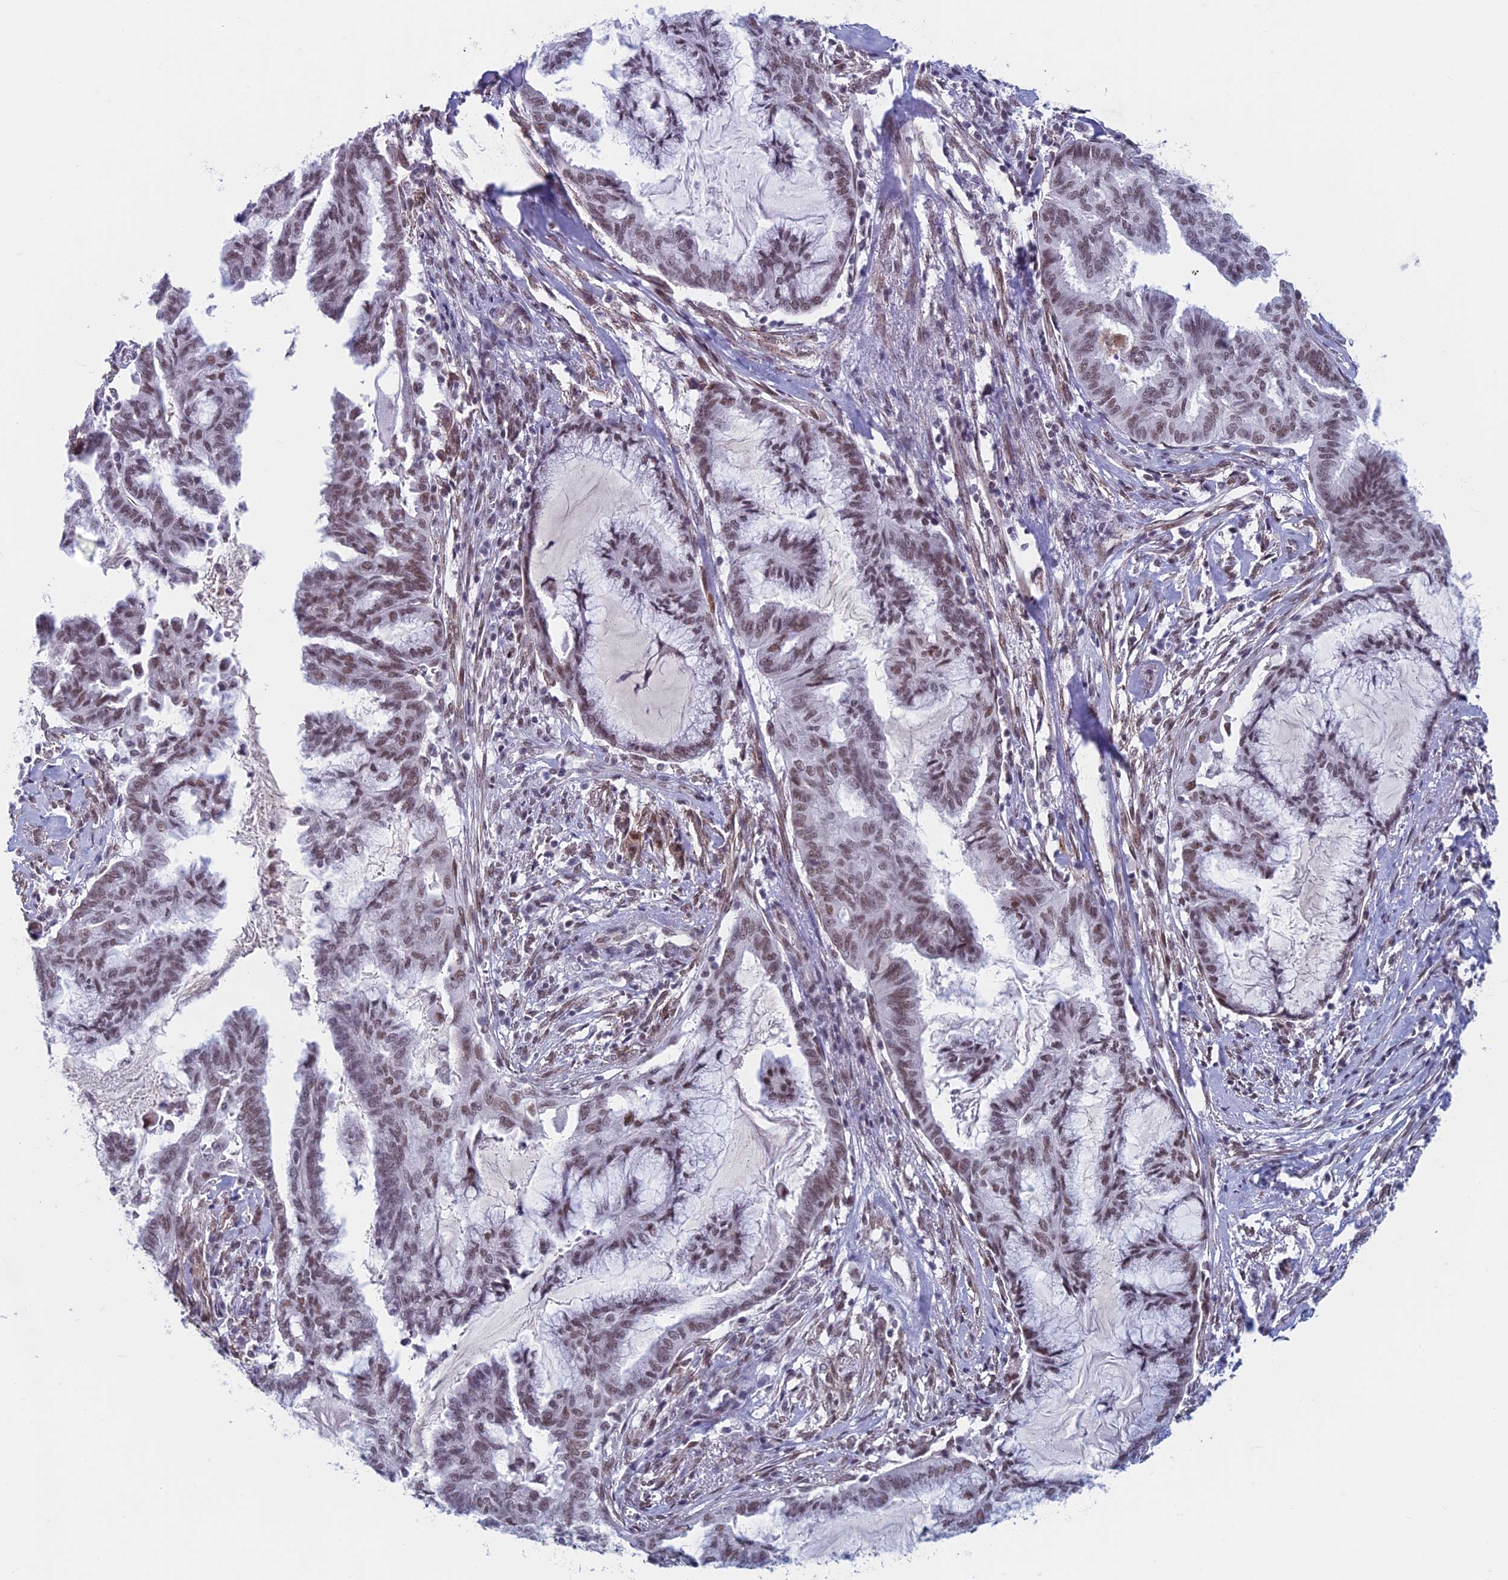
{"staining": {"intensity": "moderate", "quantity": ">75%", "location": "nuclear"}, "tissue": "endometrial cancer", "cell_type": "Tumor cells", "image_type": "cancer", "snomed": [{"axis": "morphology", "description": "Adenocarcinoma, NOS"}, {"axis": "topography", "description": "Endometrium"}], "caption": "A micrograph showing moderate nuclear positivity in approximately >75% of tumor cells in adenocarcinoma (endometrial), as visualized by brown immunohistochemical staining.", "gene": "ASH2L", "patient": {"sex": "female", "age": 86}}